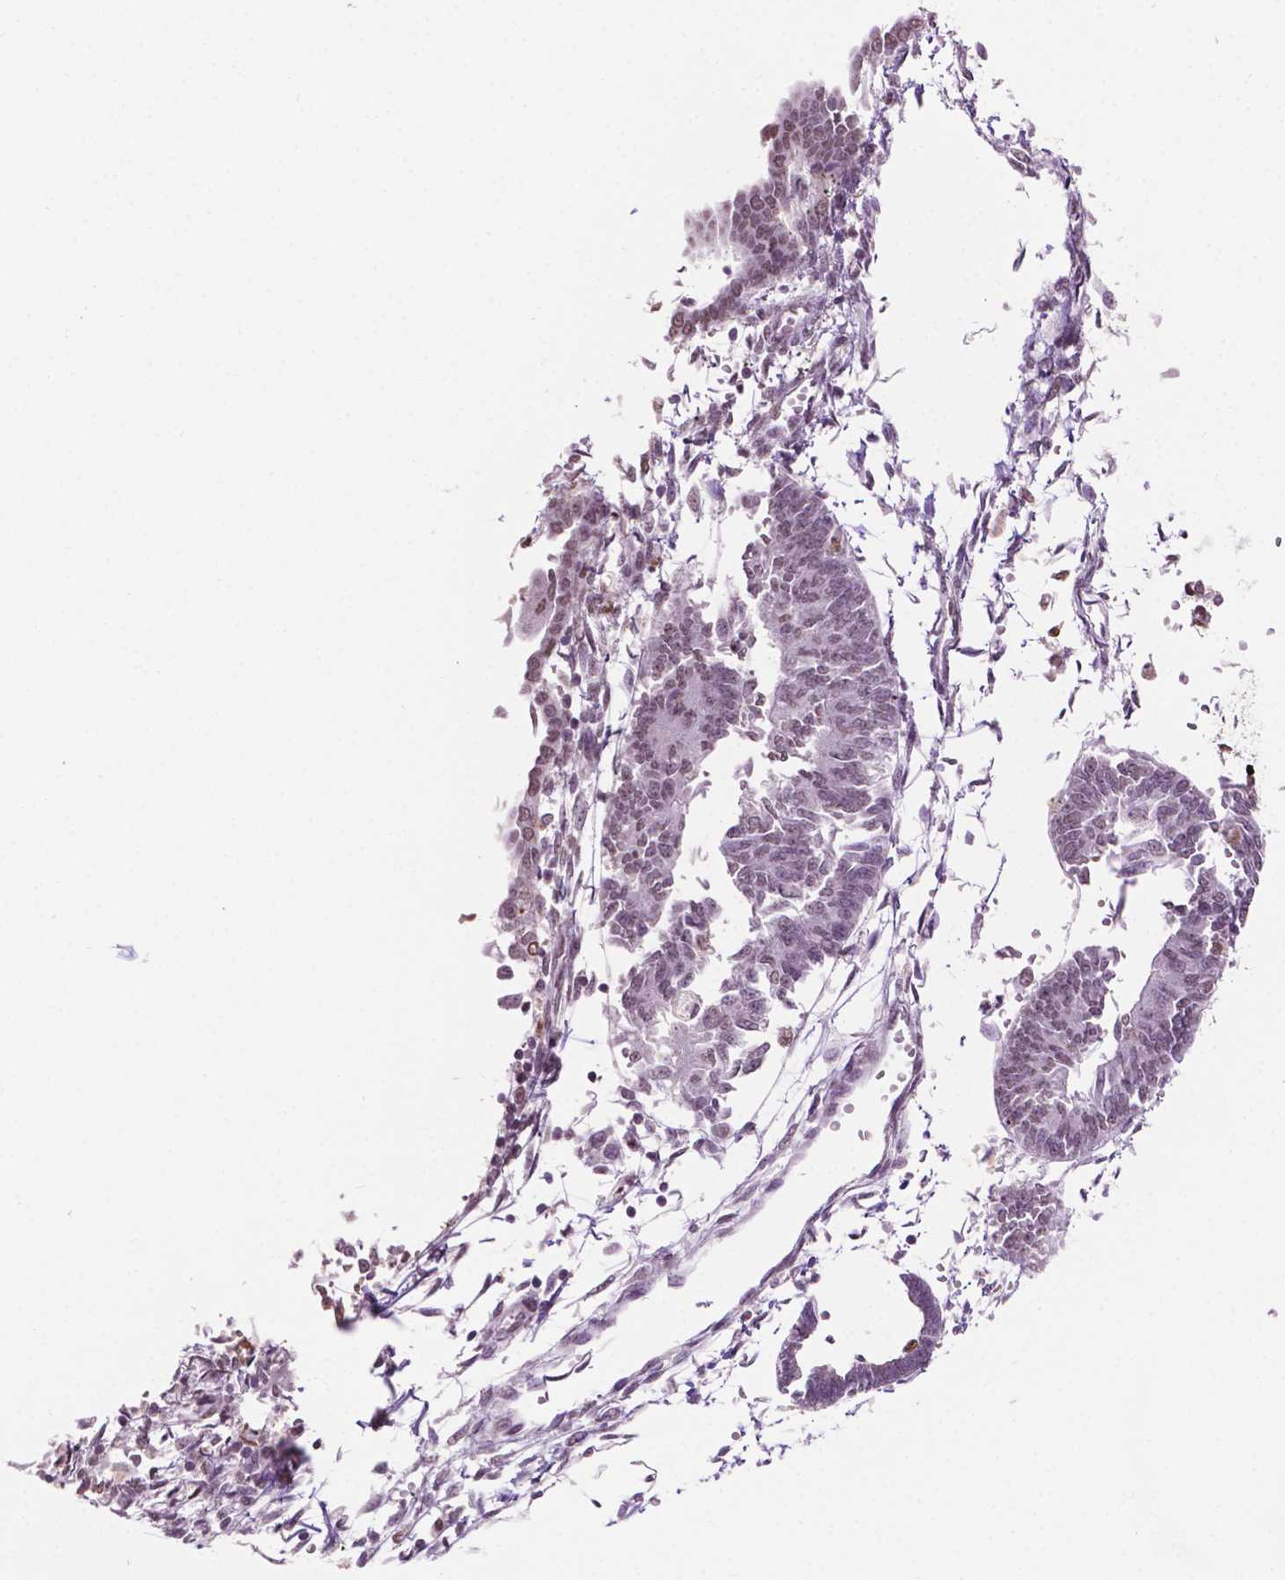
{"staining": {"intensity": "weak", "quantity": ">75%", "location": "nuclear"}, "tissue": "endometrial cancer", "cell_type": "Tumor cells", "image_type": "cancer", "snomed": [{"axis": "morphology", "description": "Adenocarcinoma, NOS"}, {"axis": "topography", "description": "Endometrium"}], "caption": "This is an image of IHC staining of endometrial cancer (adenocarcinoma), which shows weak positivity in the nuclear of tumor cells.", "gene": "PTPN6", "patient": {"sex": "female", "age": 65}}